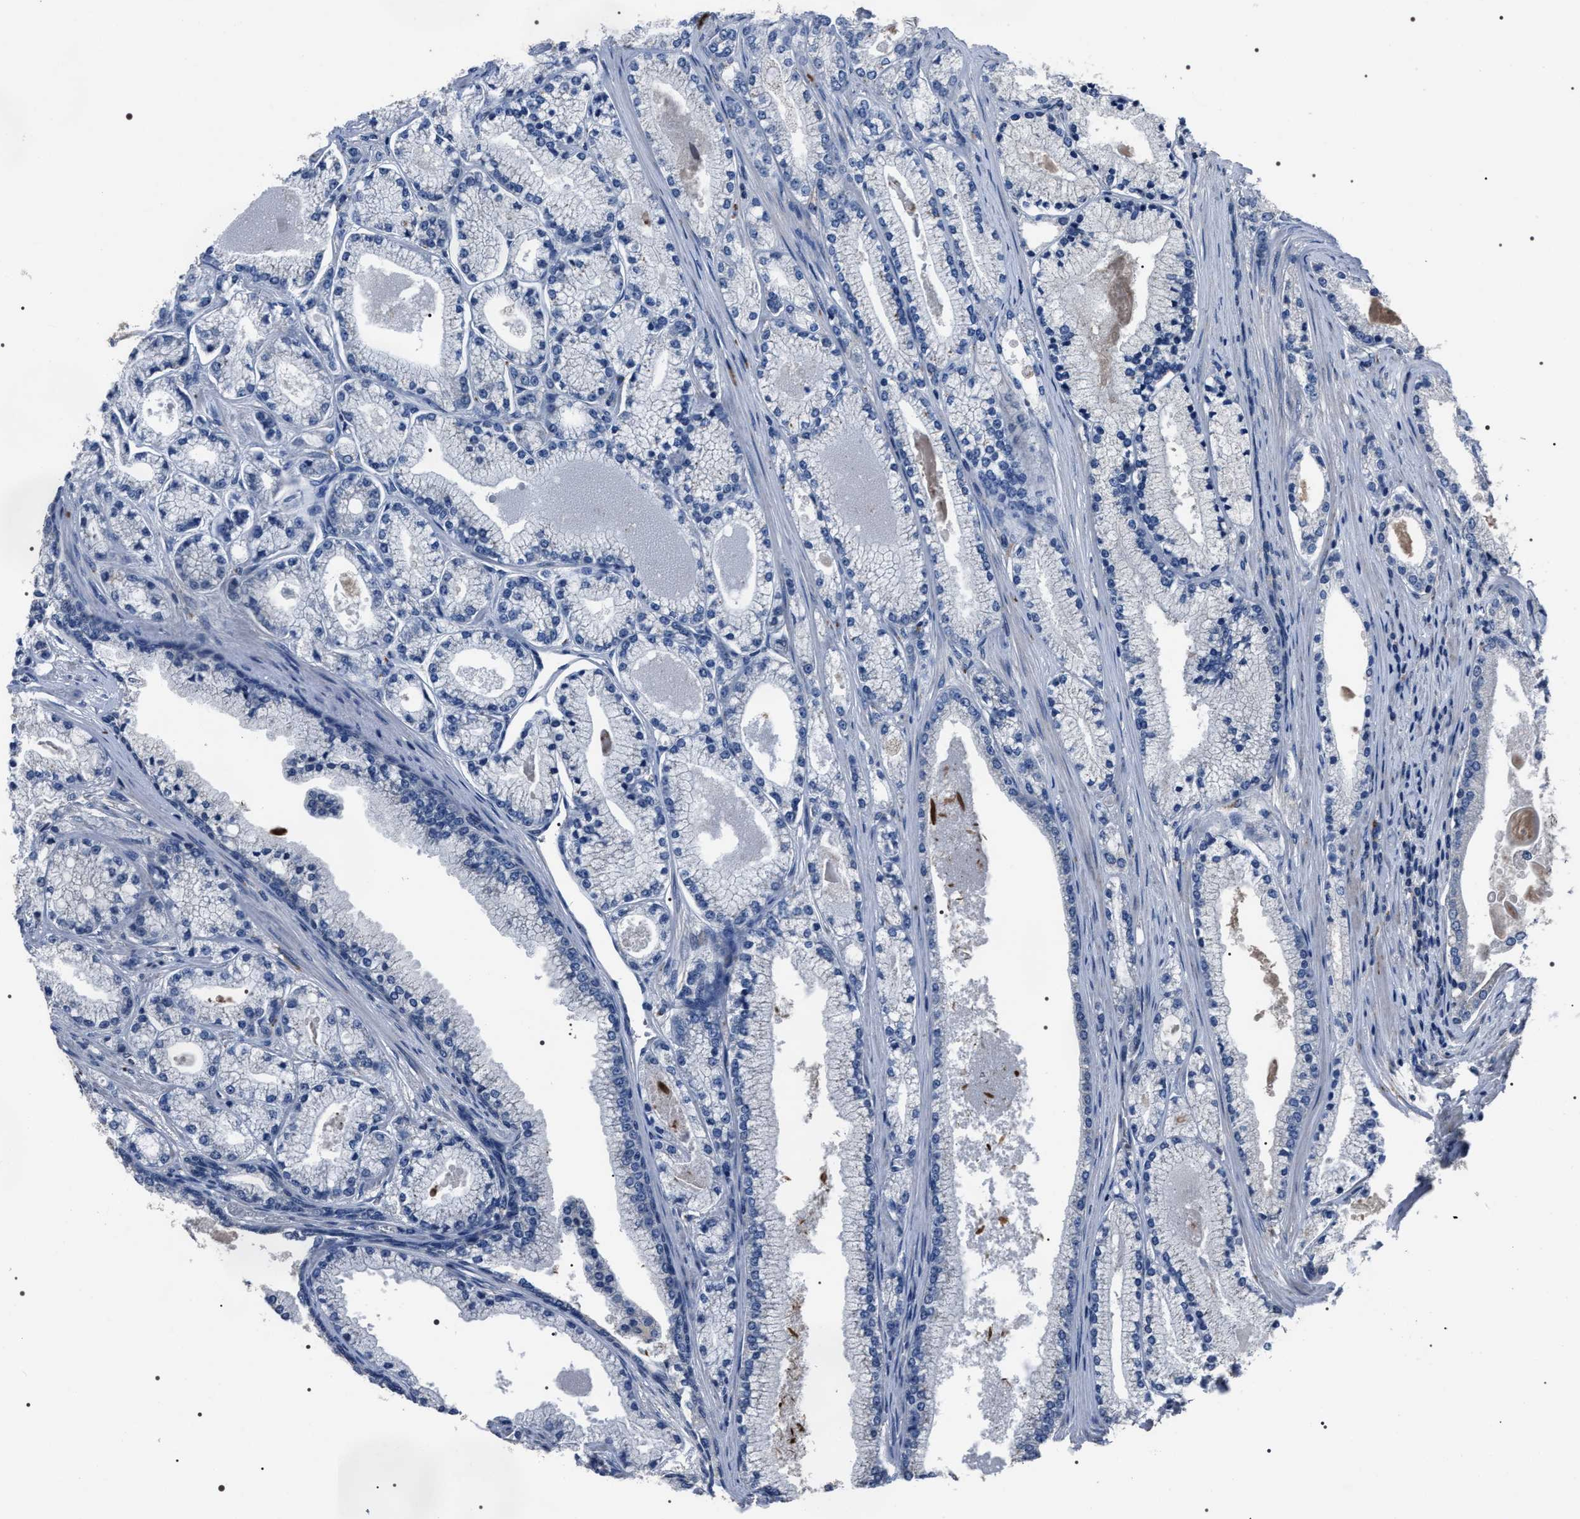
{"staining": {"intensity": "negative", "quantity": "none", "location": "none"}, "tissue": "prostate cancer", "cell_type": "Tumor cells", "image_type": "cancer", "snomed": [{"axis": "morphology", "description": "Adenocarcinoma, High grade"}, {"axis": "topography", "description": "Prostate"}], "caption": "IHC micrograph of neoplastic tissue: human prostate adenocarcinoma (high-grade) stained with DAB displays no significant protein positivity in tumor cells.", "gene": "TRIM54", "patient": {"sex": "male", "age": 71}}